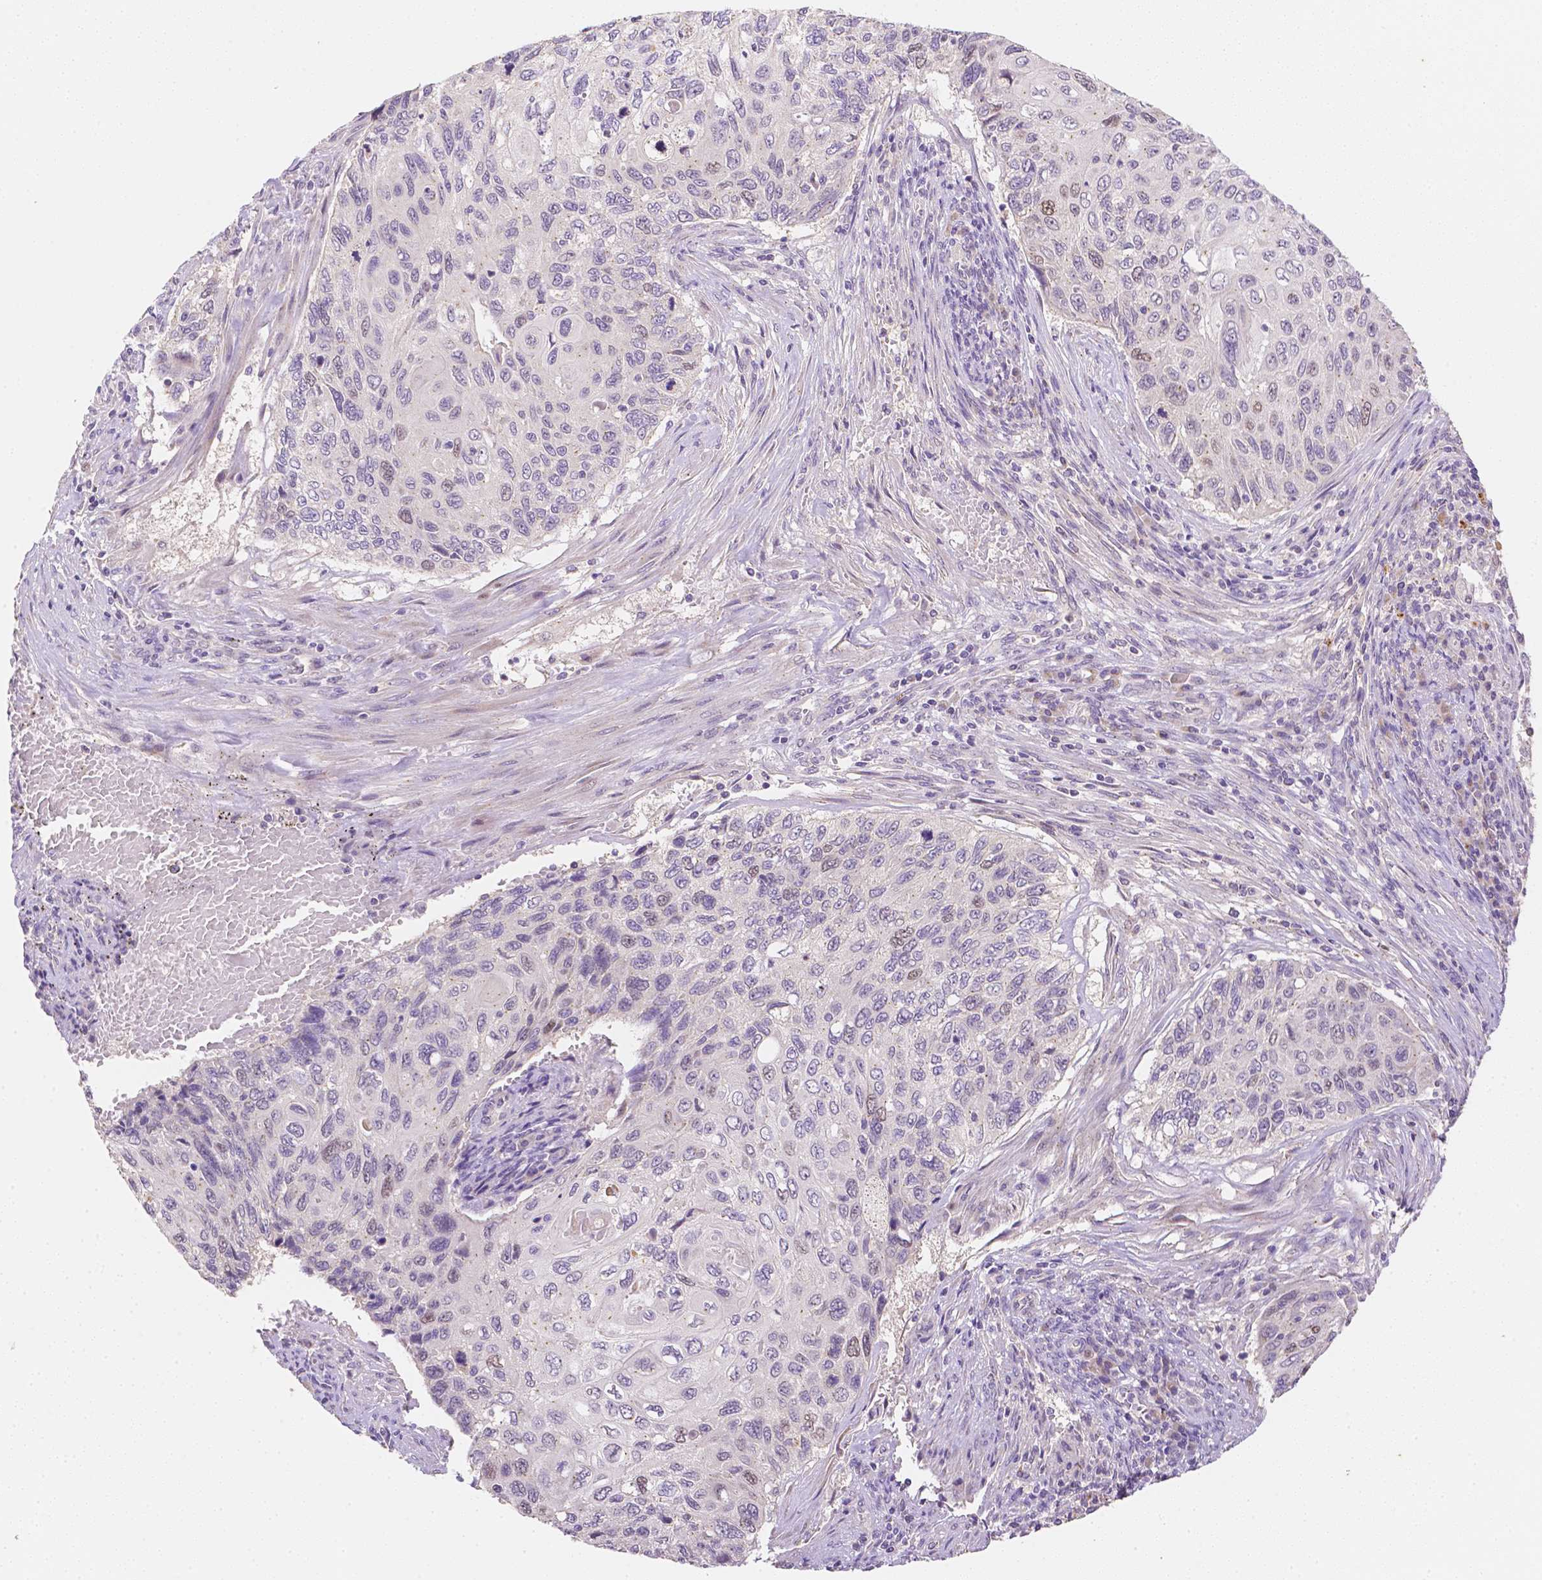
{"staining": {"intensity": "negative", "quantity": "none", "location": "none"}, "tissue": "cervical cancer", "cell_type": "Tumor cells", "image_type": "cancer", "snomed": [{"axis": "morphology", "description": "Squamous cell carcinoma, NOS"}, {"axis": "topography", "description": "Cervix"}], "caption": "This is an immunohistochemistry (IHC) image of cervical cancer (squamous cell carcinoma). There is no positivity in tumor cells.", "gene": "C10orf67", "patient": {"sex": "female", "age": 70}}